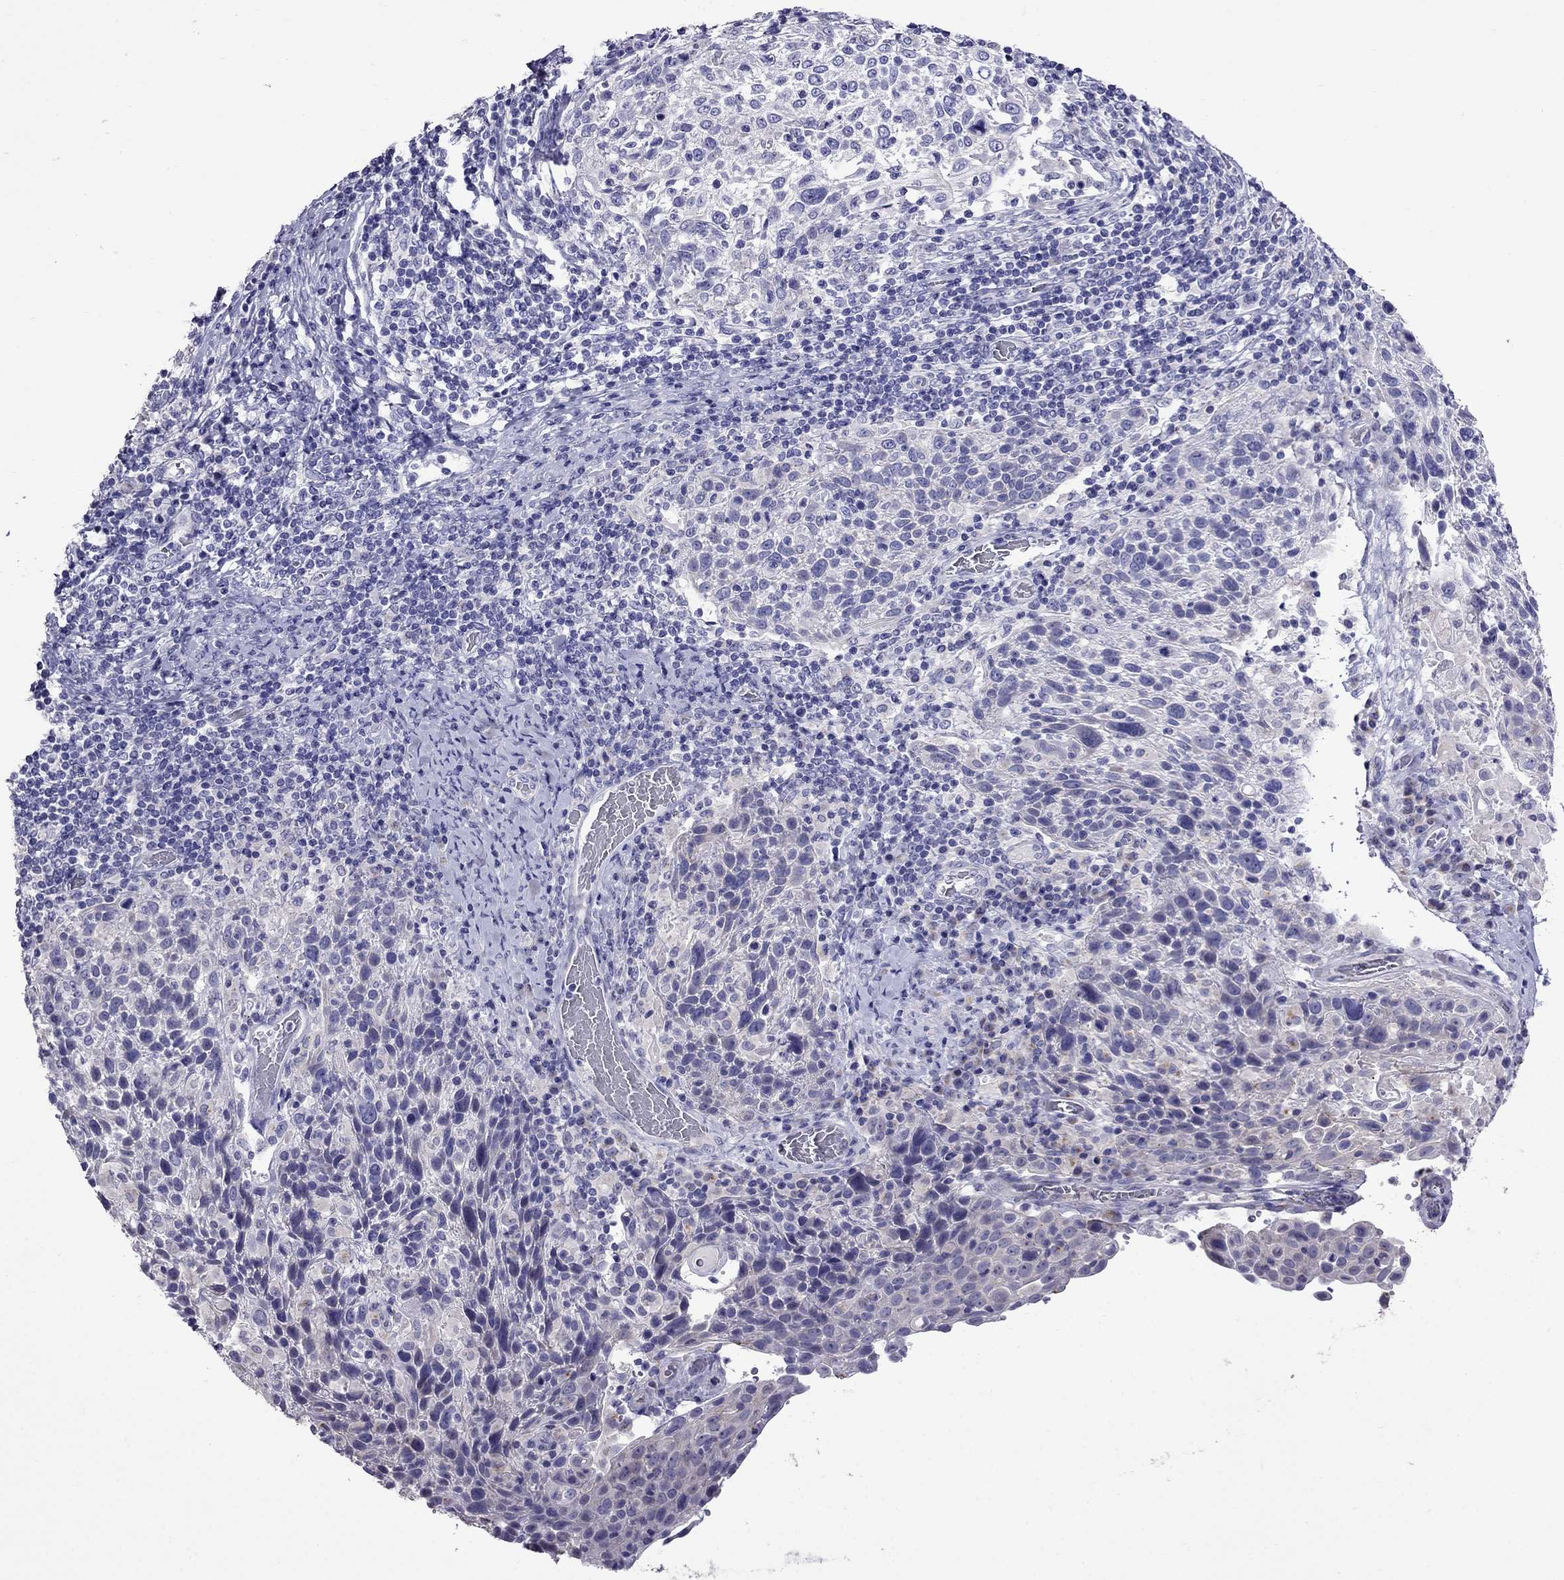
{"staining": {"intensity": "negative", "quantity": "none", "location": "none"}, "tissue": "cervical cancer", "cell_type": "Tumor cells", "image_type": "cancer", "snomed": [{"axis": "morphology", "description": "Squamous cell carcinoma, NOS"}, {"axis": "topography", "description": "Cervix"}], "caption": "The image displays no significant positivity in tumor cells of squamous cell carcinoma (cervical). (DAB IHC visualized using brightfield microscopy, high magnification).", "gene": "OXCT2", "patient": {"sex": "female", "age": 61}}